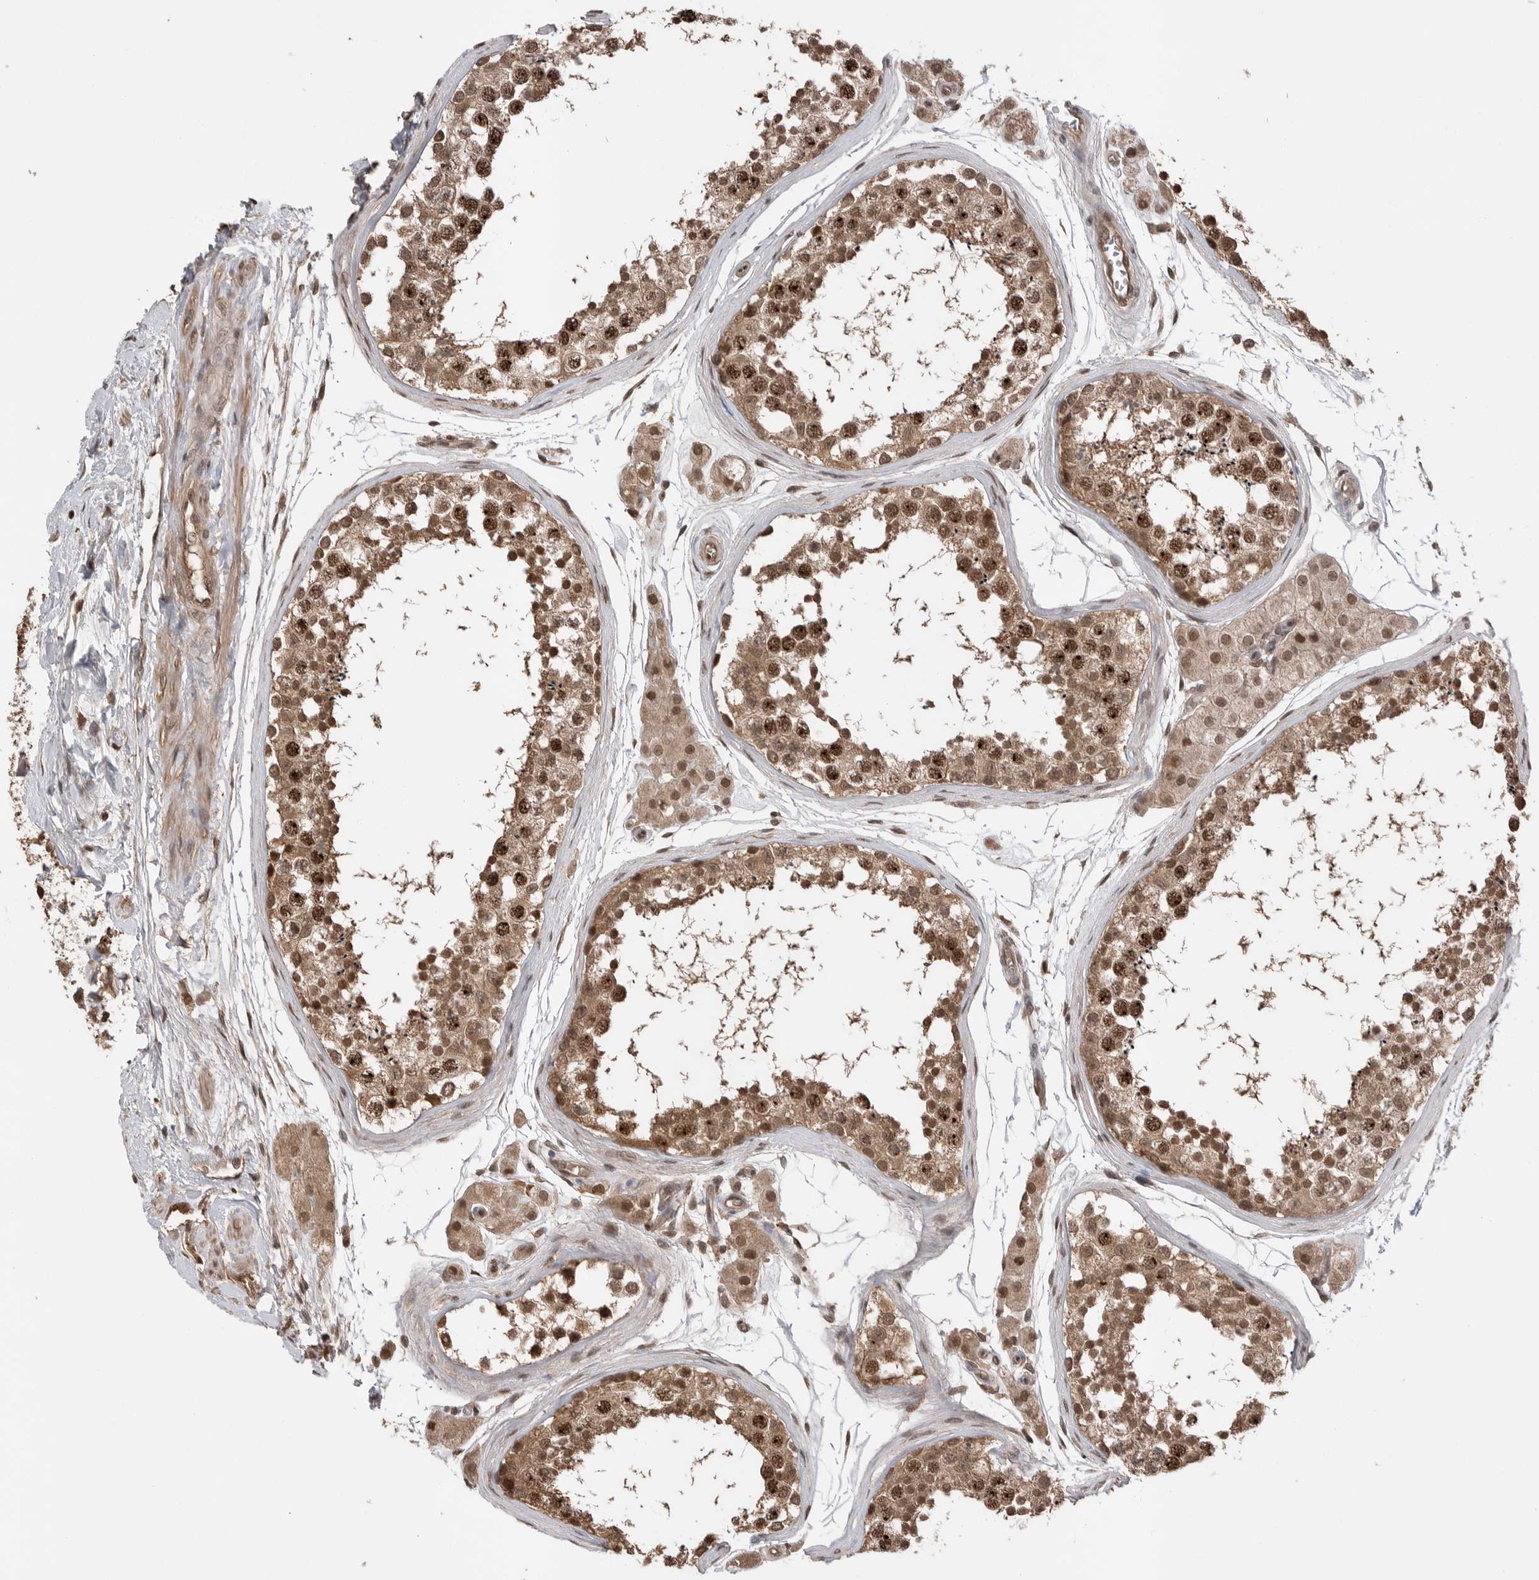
{"staining": {"intensity": "moderate", "quantity": ">75%", "location": "cytoplasmic/membranous,nuclear"}, "tissue": "testis", "cell_type": "Cells in seminiferous ducts", "image_type": "normal", "snomed": [{"axis": "morphology", "description": "Normal tissue, NOS"}, {"axis": "topography", "description": "Testis"}], "caption": "A brown stain shows moderate cytoplasmic/membranous,nuclear expression of a protein in cells in seminiferous ducts of unremarkable testis. The protein is stained brown, and the nuclei are stained in blue (DAB IHC with brightfield microscopy, high magnification).", "gene": "PEAK1", "patient": {"sex": "male", "age": 56}}